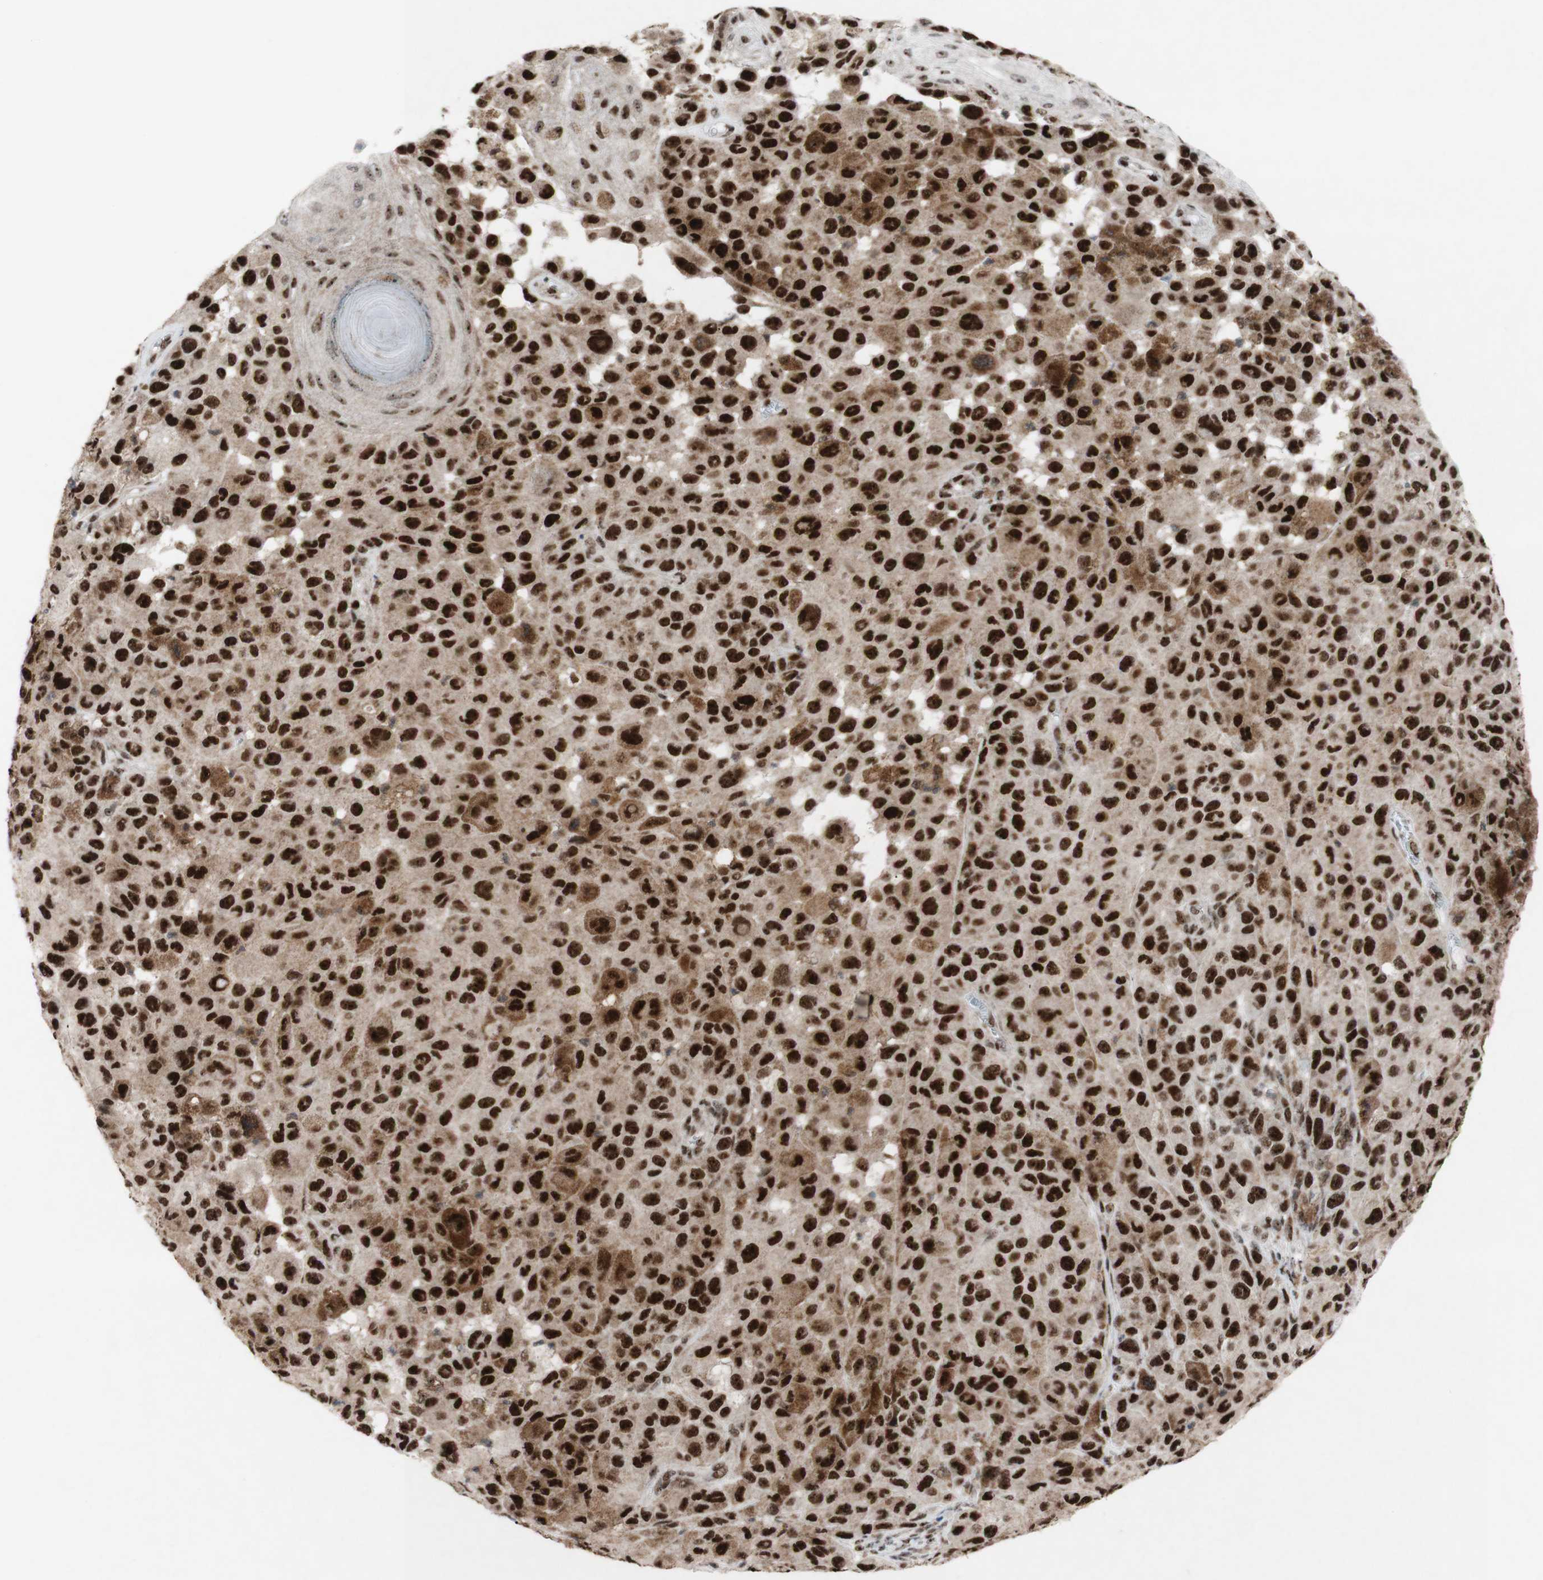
{"staining": {"intensity": "strong", "quantity": ">75%", "location": "nuclear"}, "tissue": "melanoma", "cell_type": "Tumor cells", "image_type": "cancer", "snomed": [{"axis": "morphology", "description": "Malignant melanoma, NOS"}, {"axis": "topography", "description": "Skin"}], "caption": "An IHC image of tumor tissue is shown. Protein staining in brown labels strong nuclear positivity in malignant melanoma within tumor cells.", "gene": "POLR1A", "patient": {"sex": "male", "age": 96}}